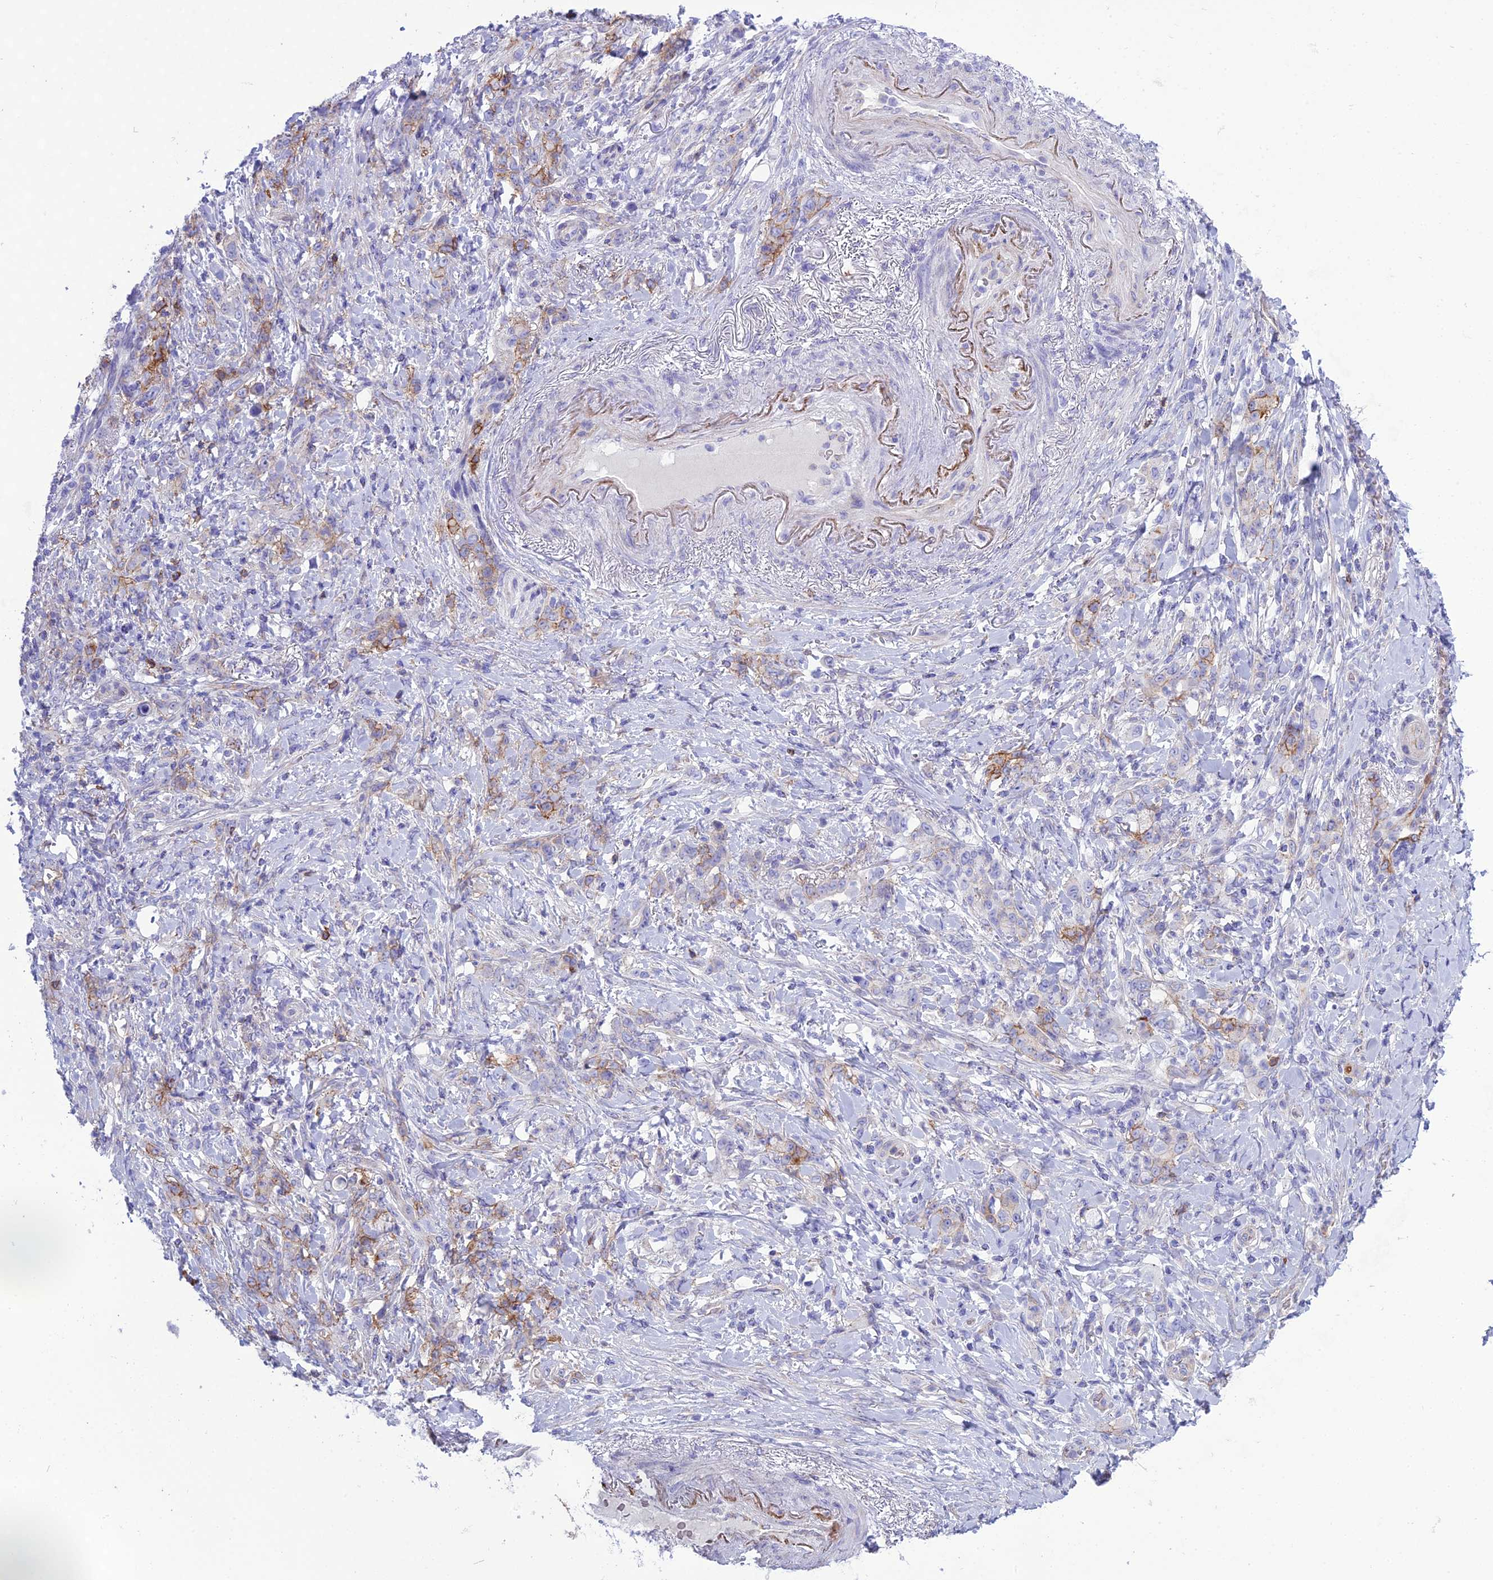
{"staining": {"intensity": "moderate", "quantity": "<25%", "location": "cytoplasmic/membranous"}, "tissue": "stomach cancer", "cell_type": "Tumor cells", "image_type": "cancer", "snomed": [{"axis": "morphology", "description": "Normal tissue, NOS"}, {"axis": "morphology", "description": "Adenocarcinoma, NOS"}, {"axis": "topography", "description": "Stomach"}], "caption": "Stomach adenocarcinoma stained with a protein marker displays moderate staining in tumor cells.", "gene": "OR1Q1", "patient": {"sex": "female", "age": 79}}